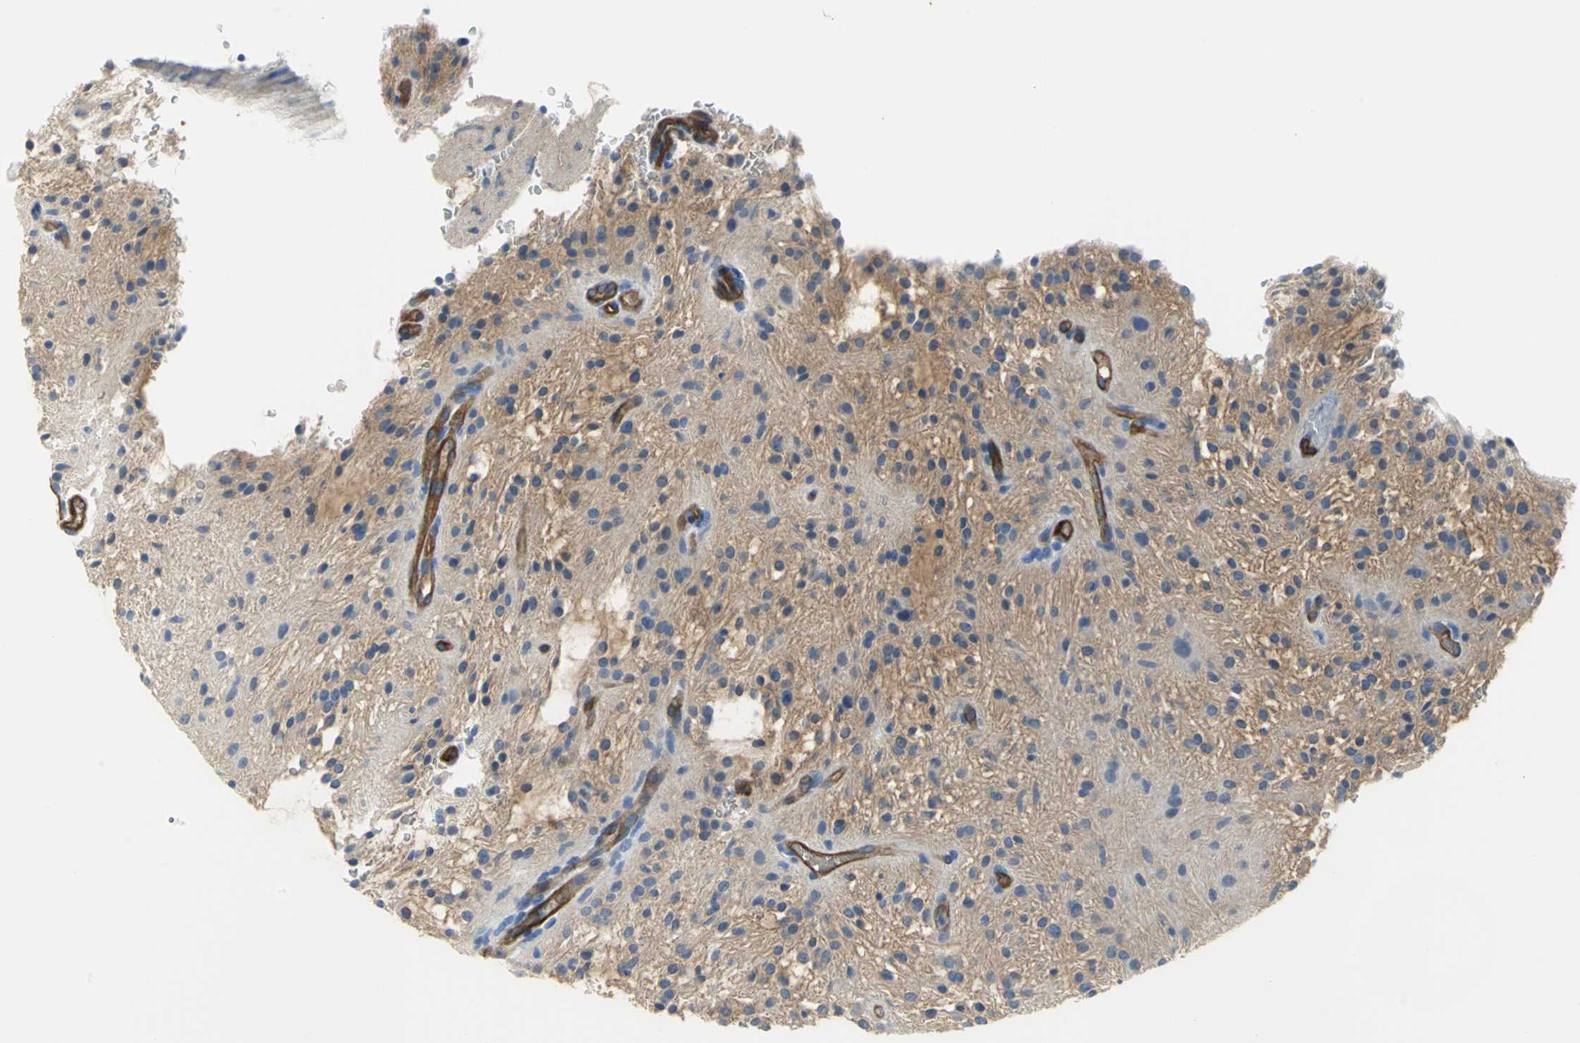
{"staining": {"intensity": "negative", "quantity": "none", "location": "none"}, "tissue": "glioma", "cell_type": "Tumor cells", "image_type": "cancer", "snomed": [{"axis": "morphology", "description": "Glioma, malignant, NOS"}, {"axis": "topography", "description": "Cerebellum"}], "caption": "DAB immunohistochemical staining of glioma (malignant) shows no significant staining in tumor cells.", "gene": "FLNB", "patient": {"sex": "female", "age": 10}}